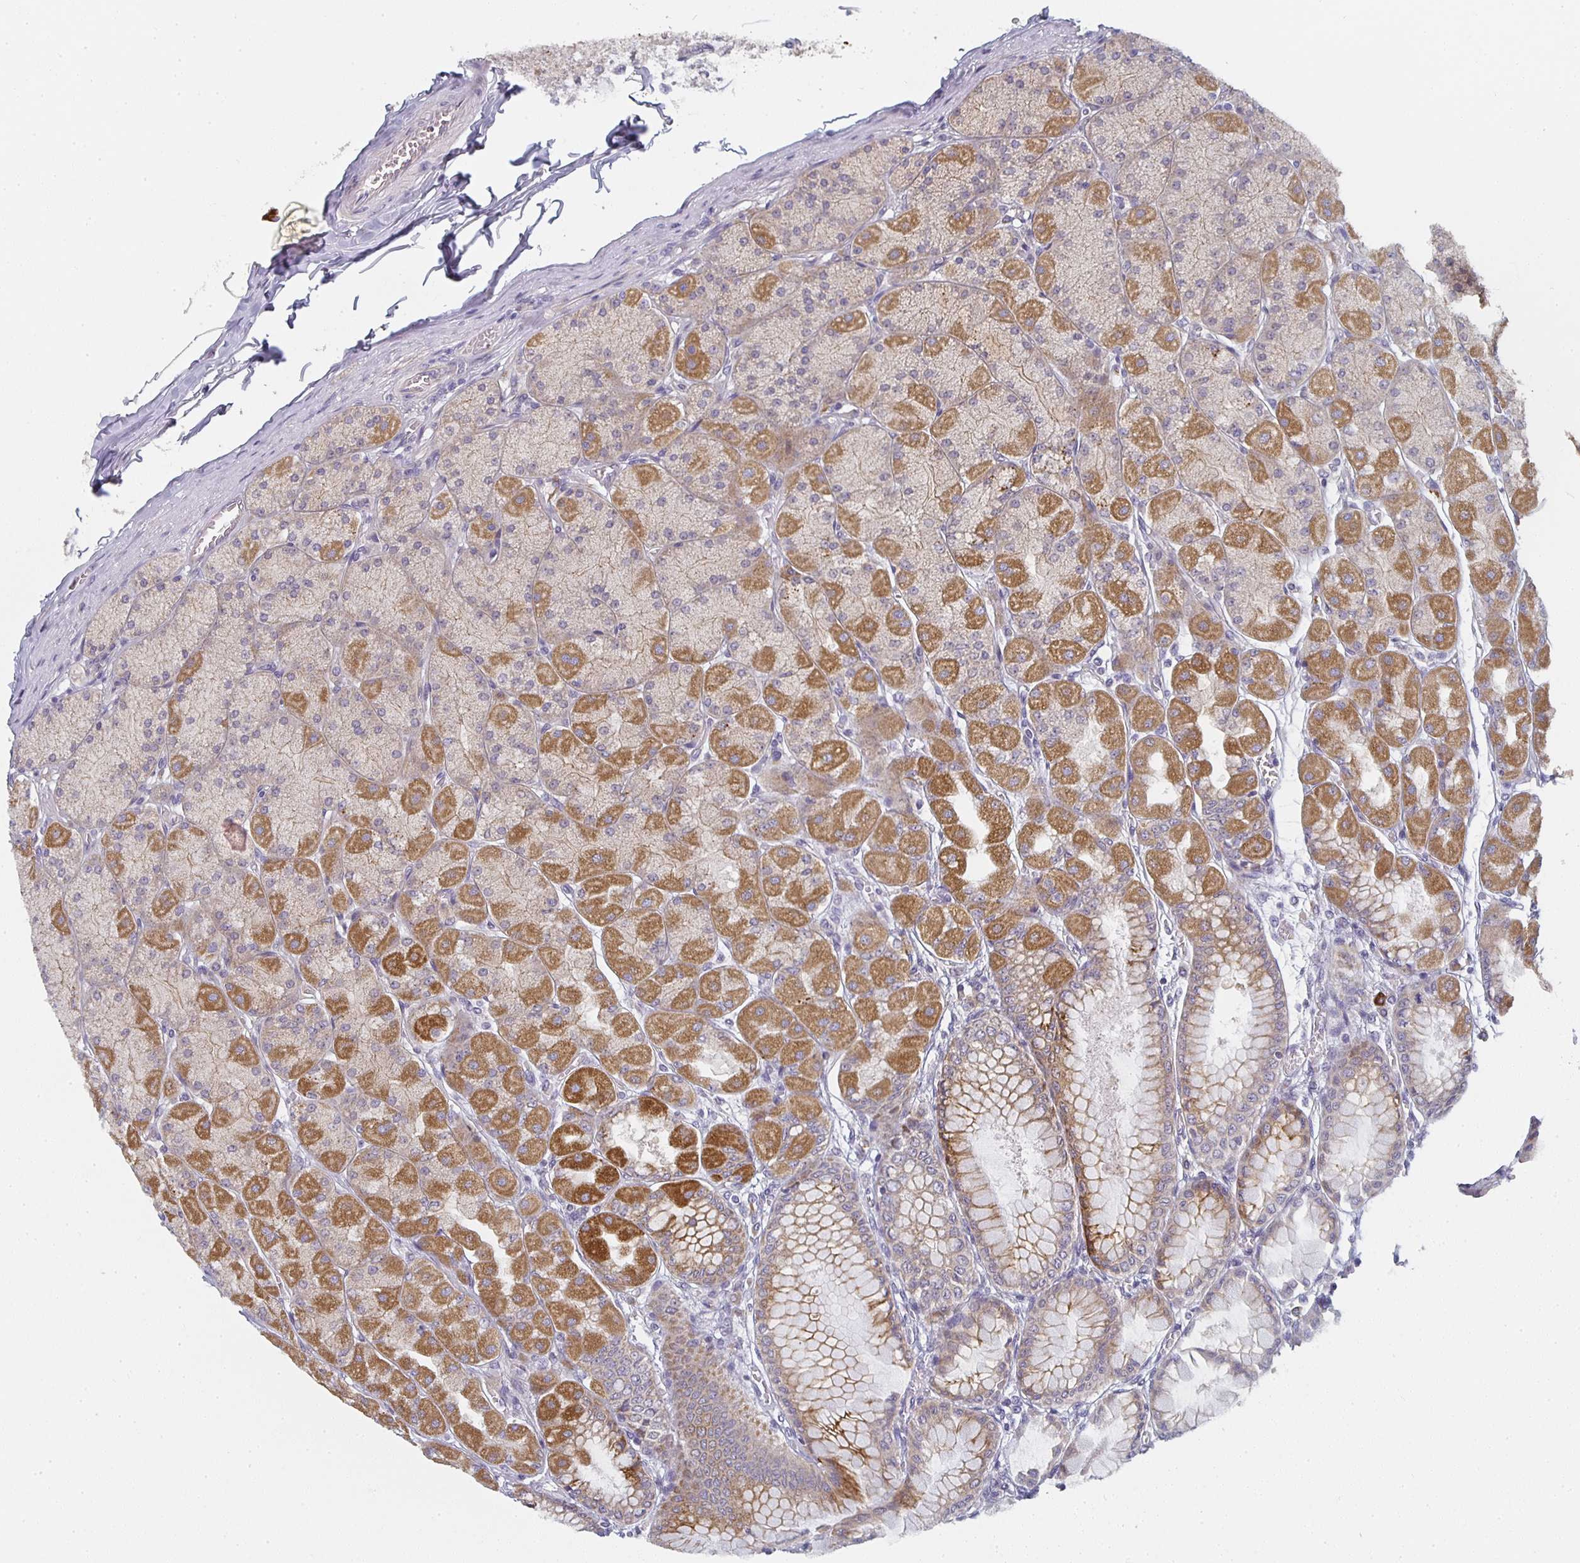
{"staining": {"intensity": "strong", "quantity": "25%-75%", "location": "cytoplasmic/membranous"}, "tissue": "stomach", "cell_type": "Glandular cells", "image_type": "normal", "snomed": [{"axis": "morphology", "description": "Normal tissue, NOS"}, {"axis": "topography", "description": "Stomach, upper"}], "caption": "Protein expression analysis of unremarkable human stomach reveals strong cytoplasmic/membranous expression in approximately 25%-75% of glandular cells. The staining is performed using DAB brown chromogen to label protein expression. The nuclei are counter-stained blue using hematoxylin.", "gene": "CTHRC1", "patient": {"sex": "female", "age": 56}}